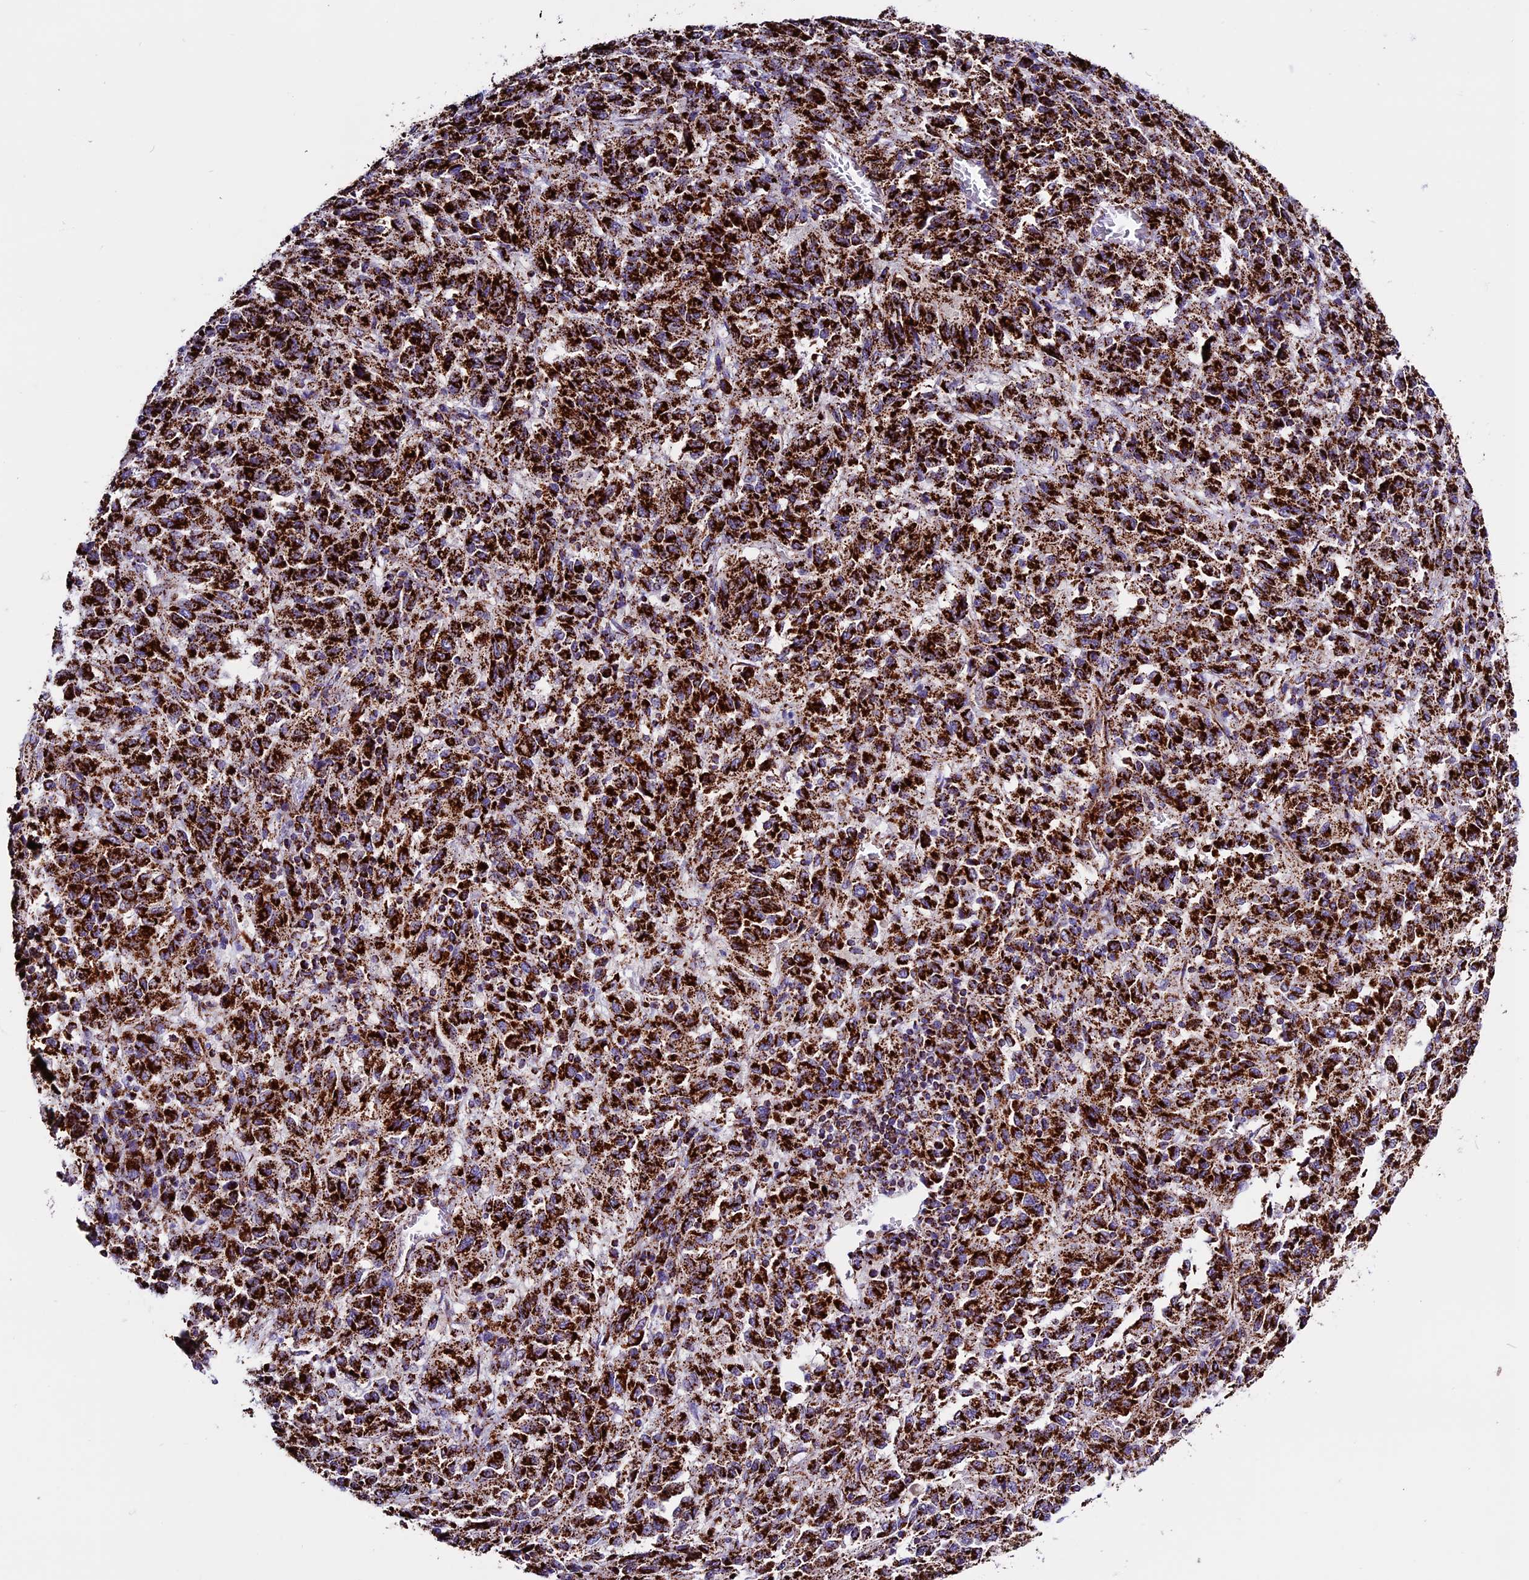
{"staining": {"intensity": "strong", "quantity": ">75%", "location": "cytoplasmic/membranous"}, "tissue": "melanoma", "cell_type": "Tumor cells", "image_type": "cancer", "snomed": [{"axis": "morphology", "description": "Malignant melanoma, Metastatic site"}, {"axis": "topography", "description": "Lung"}], "caption": "The micrograph shows staining of malignant melanoma (metastatic site), revealing strong cytoplasmic/membranous protein expression (brown color) within tumor cells.", "gene": "CX3CL1", "patient": {"sex": "male", "age": 64}}